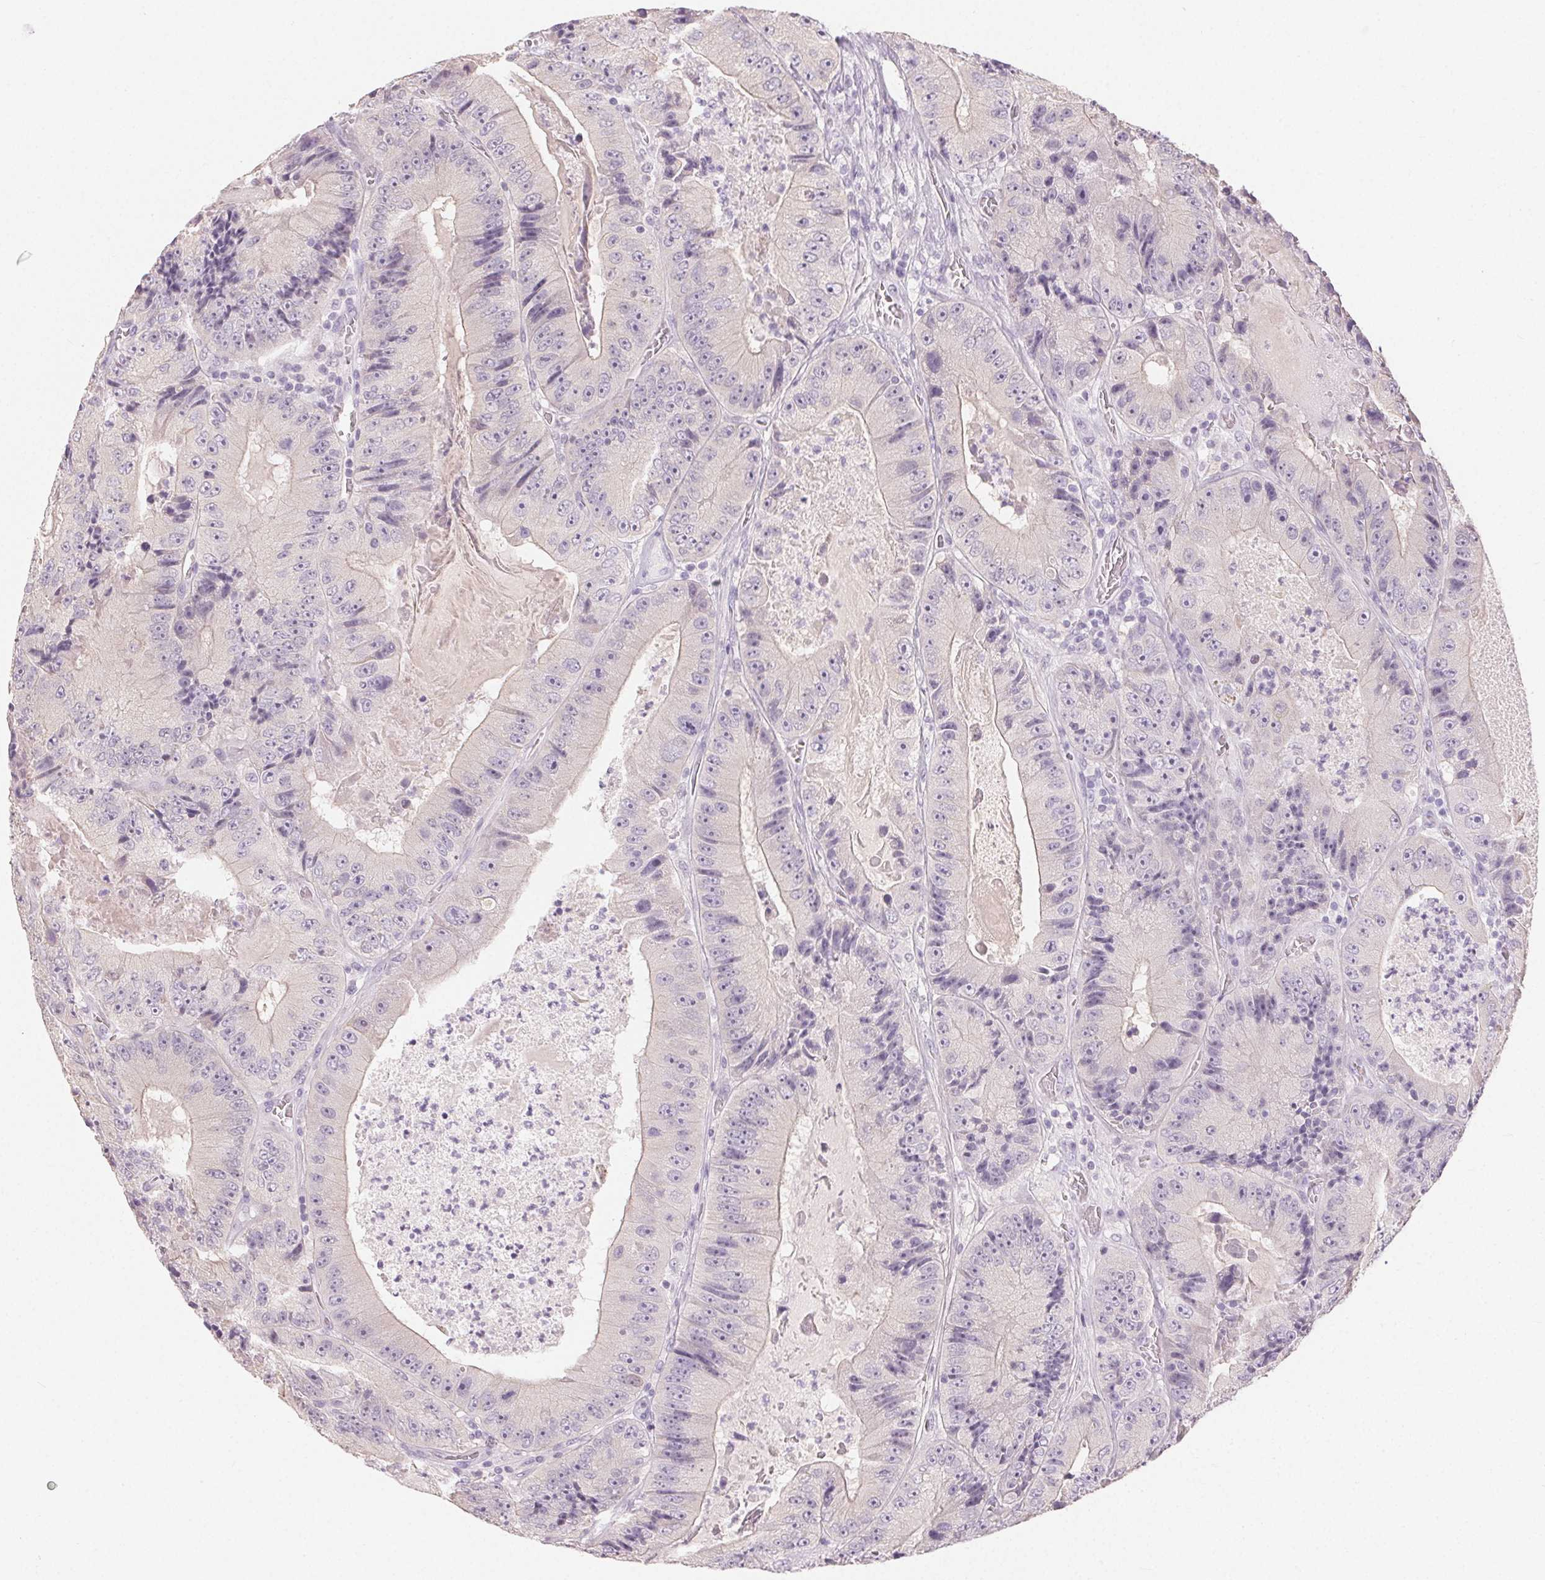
{"staining": {"intensity": "negative", "quantity": "none", "location": "none"}, "tissue": "colorectal cancer", "cell_type": "Tumor cells", "image_type": "cancer", "snomed": [{"axis": "morphology", "description": "Adenocarcinoma, NOS"}, {"axis": "topography", "description": "Colon"}], "caption": "Immunohistochemical staining of human colorectal cancer (adenocarcinoma) reveals no significant positivity in tumor cells.", "gene": "SFTPD", "patient": {"sex": "female", "age": 86}}